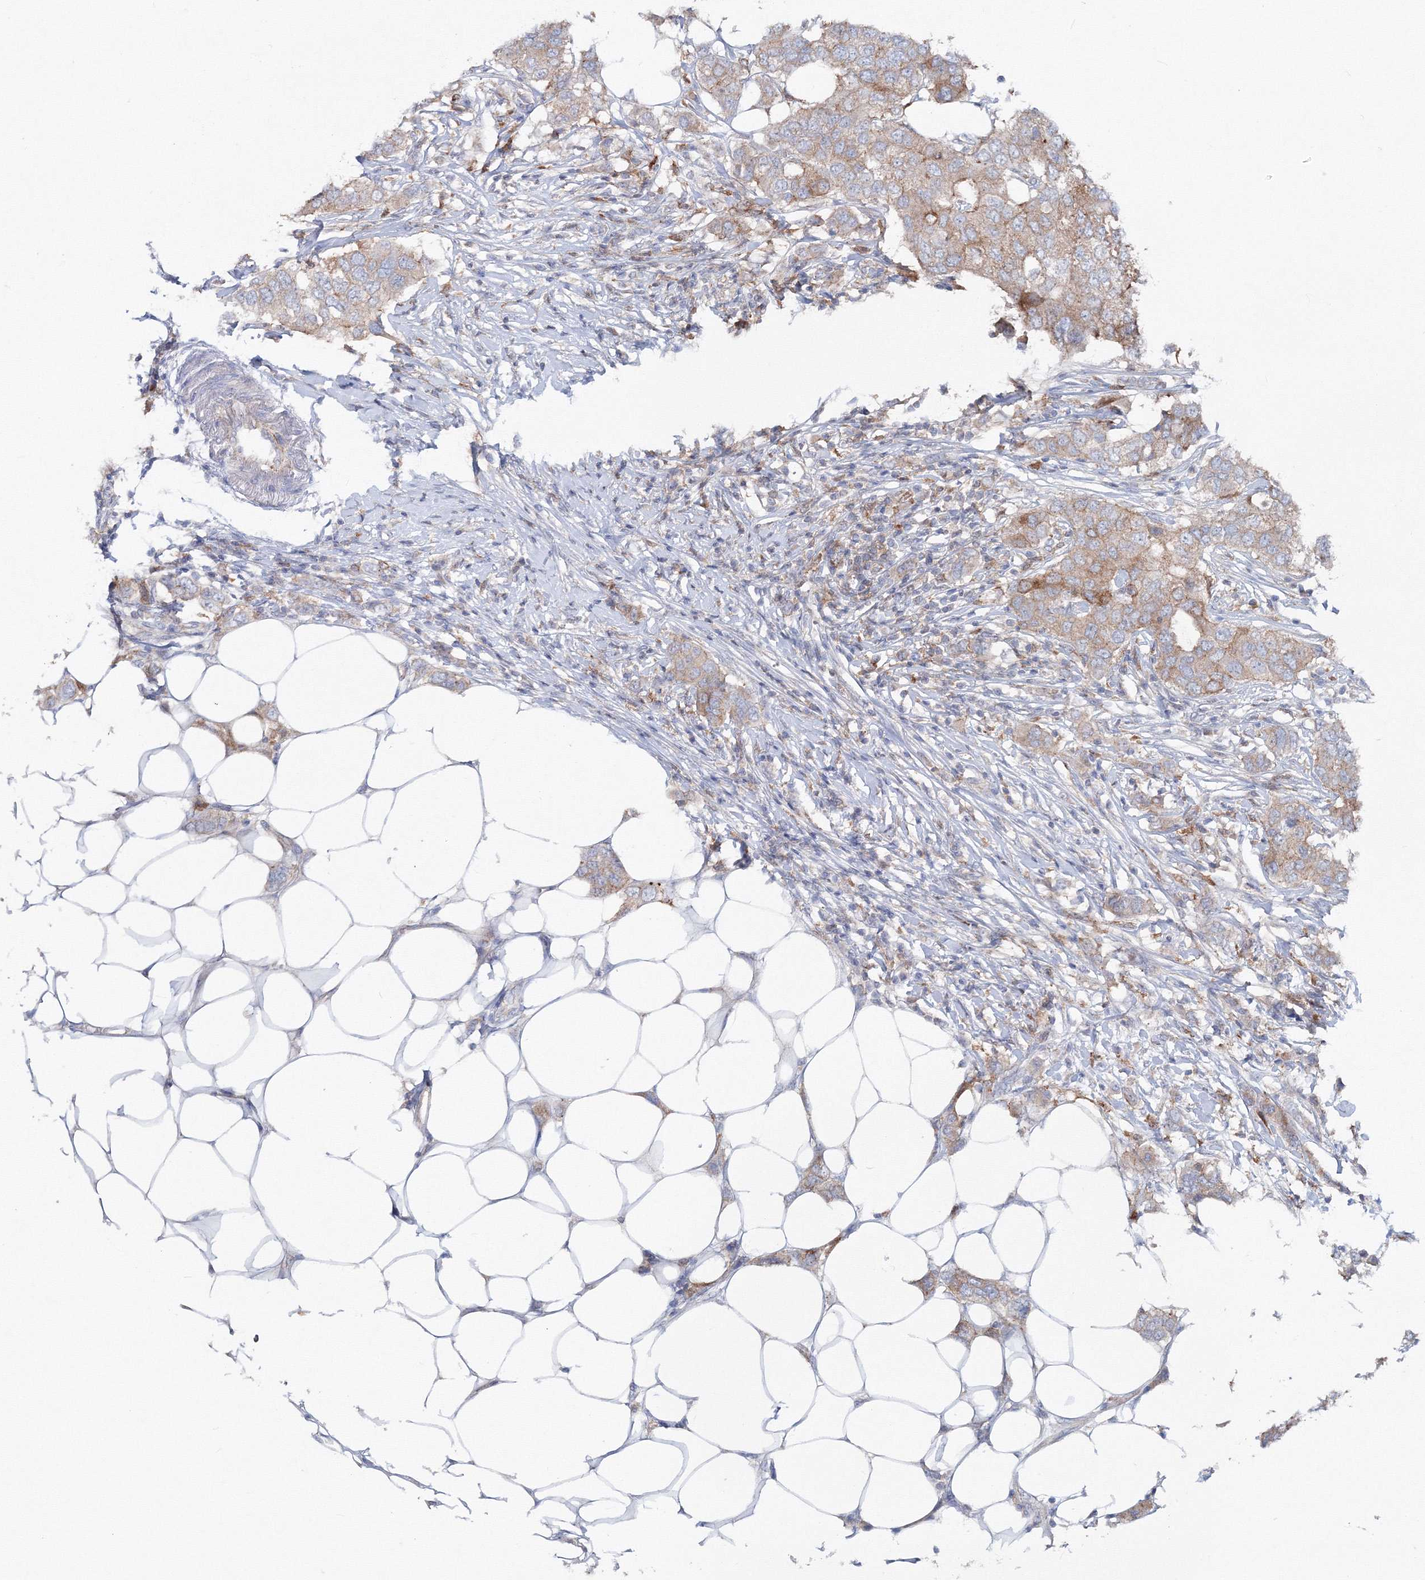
{"staining": {"intensity": "weak", "quantity": ">75%", "location": "cytoplasmic/membranous"}, "tissue": "breast cancer", "cell_type": "Tumor cells", "image_type": "cancer", "snomed": [{"axis": "morphology", "description": "Duct carcinoma"}, {"axis": "topography", "description": "Breast"}], "caption": "Immunohistochemistry histopathology image of neoplastic tissue: human intraductal carcinoma (breast) stained using immunohistochemistry shows low levels of weak protein expression localized specifically in the cytoplasmic/membranous of tumor cells, appearing as a cytoplasmic/membranous brown color.", "gene": "GGA2", "patient": {"sex": "female", "age": 50}}